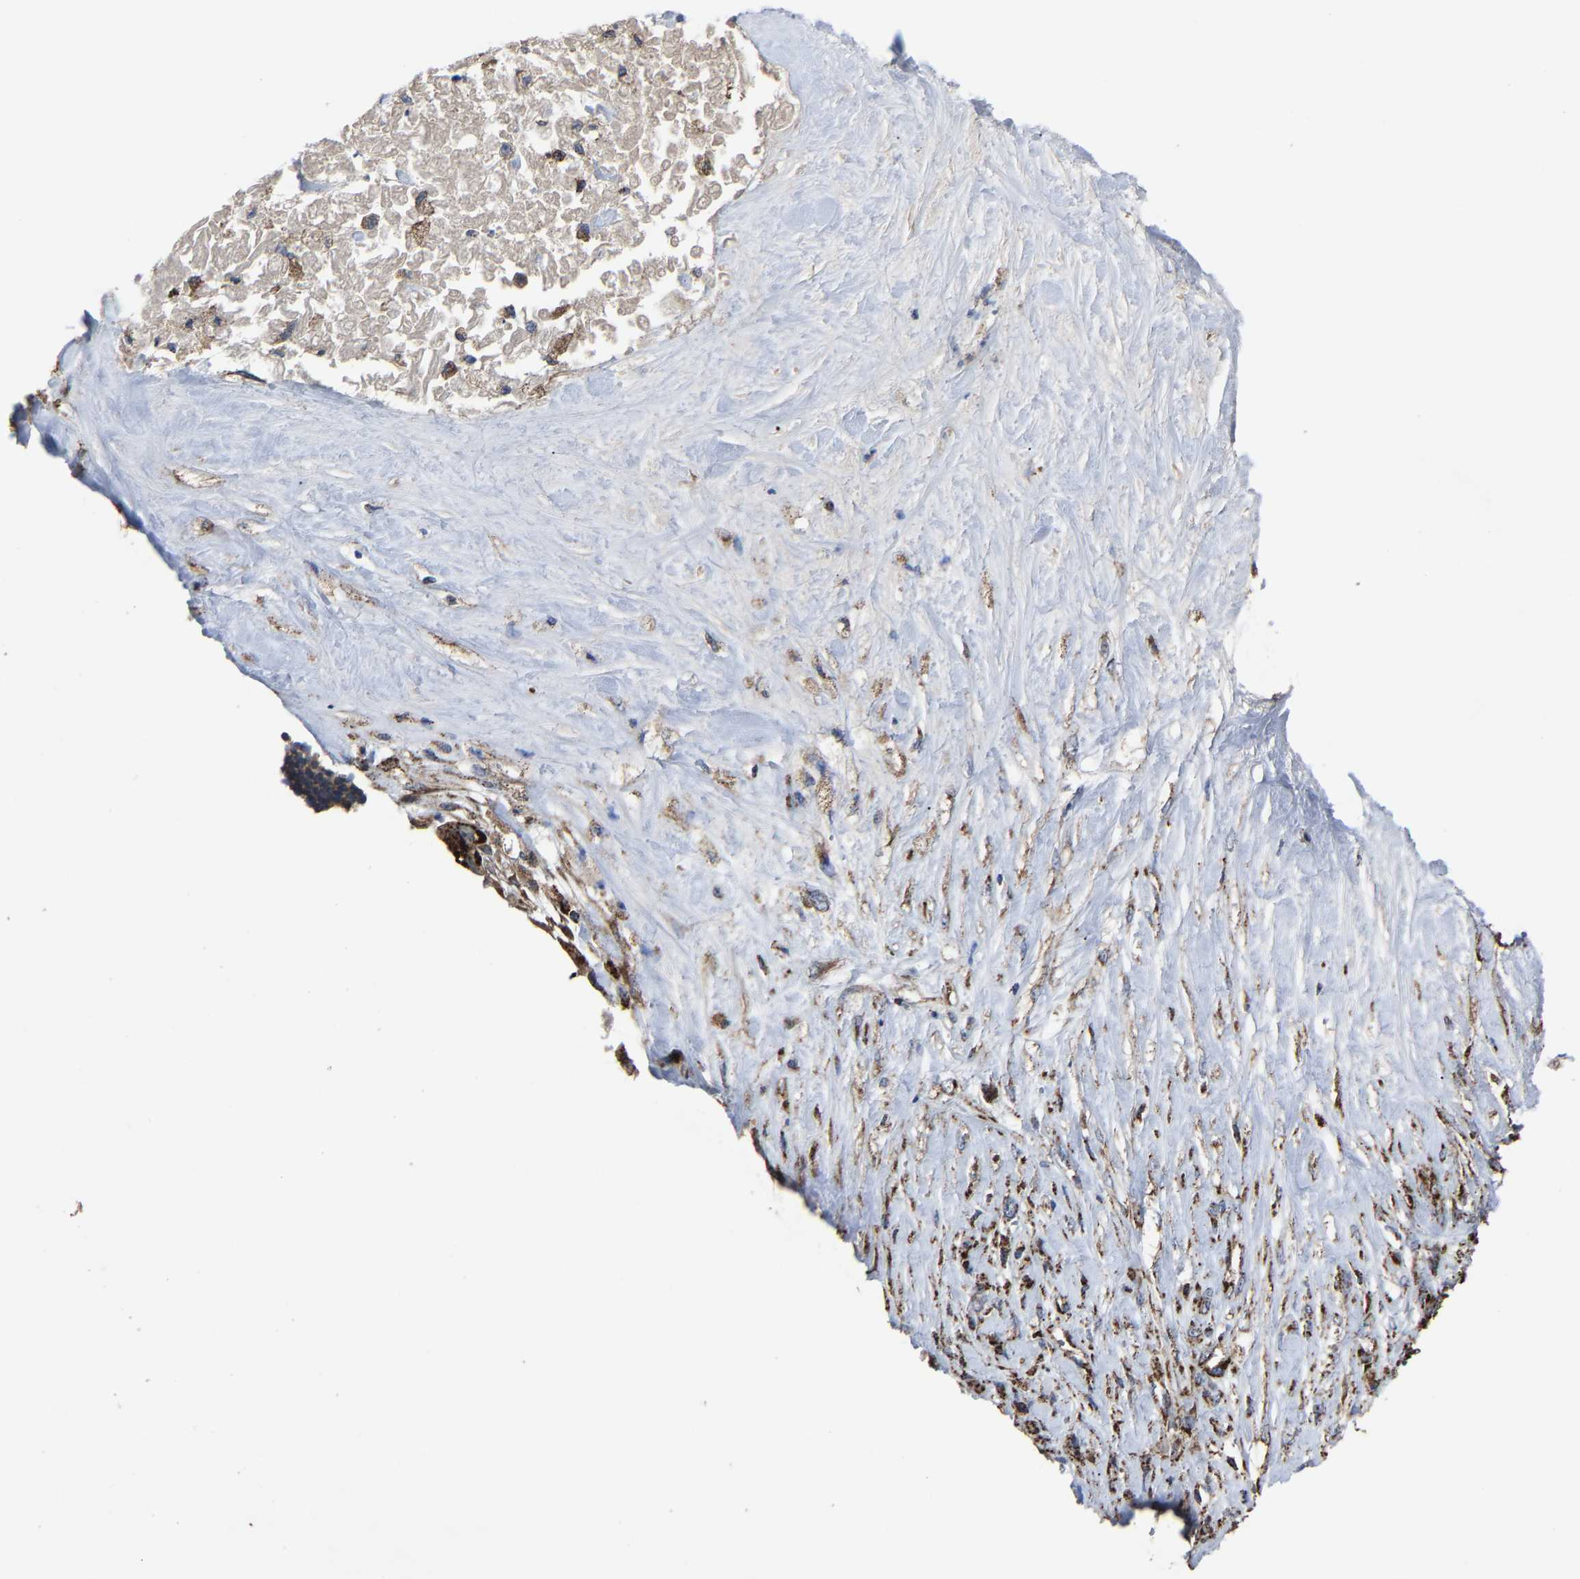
{"staining": {"intensity": "strong", "quantity": ">75%", "location": "cytoplasmic/membranous"}, "tissue": "pancreatic cancer", "cell_type": "Tumor cells", "image_type": "cancer", "snomed": [{"axis": "morphology", "description": "Adenocarcinoma, NOS"}, {"axis": "topography", "description": "Pancreas"}], "caption": "The image reveals immunohistochemical staining of pancreatic cancer (adenocarcinoma). There is strong cytoplasmic/membranous positivity is identified in about >75% of tumor cells.", "gene": "NDUFV3", "patient": {"sex": "female", "age": 56}}